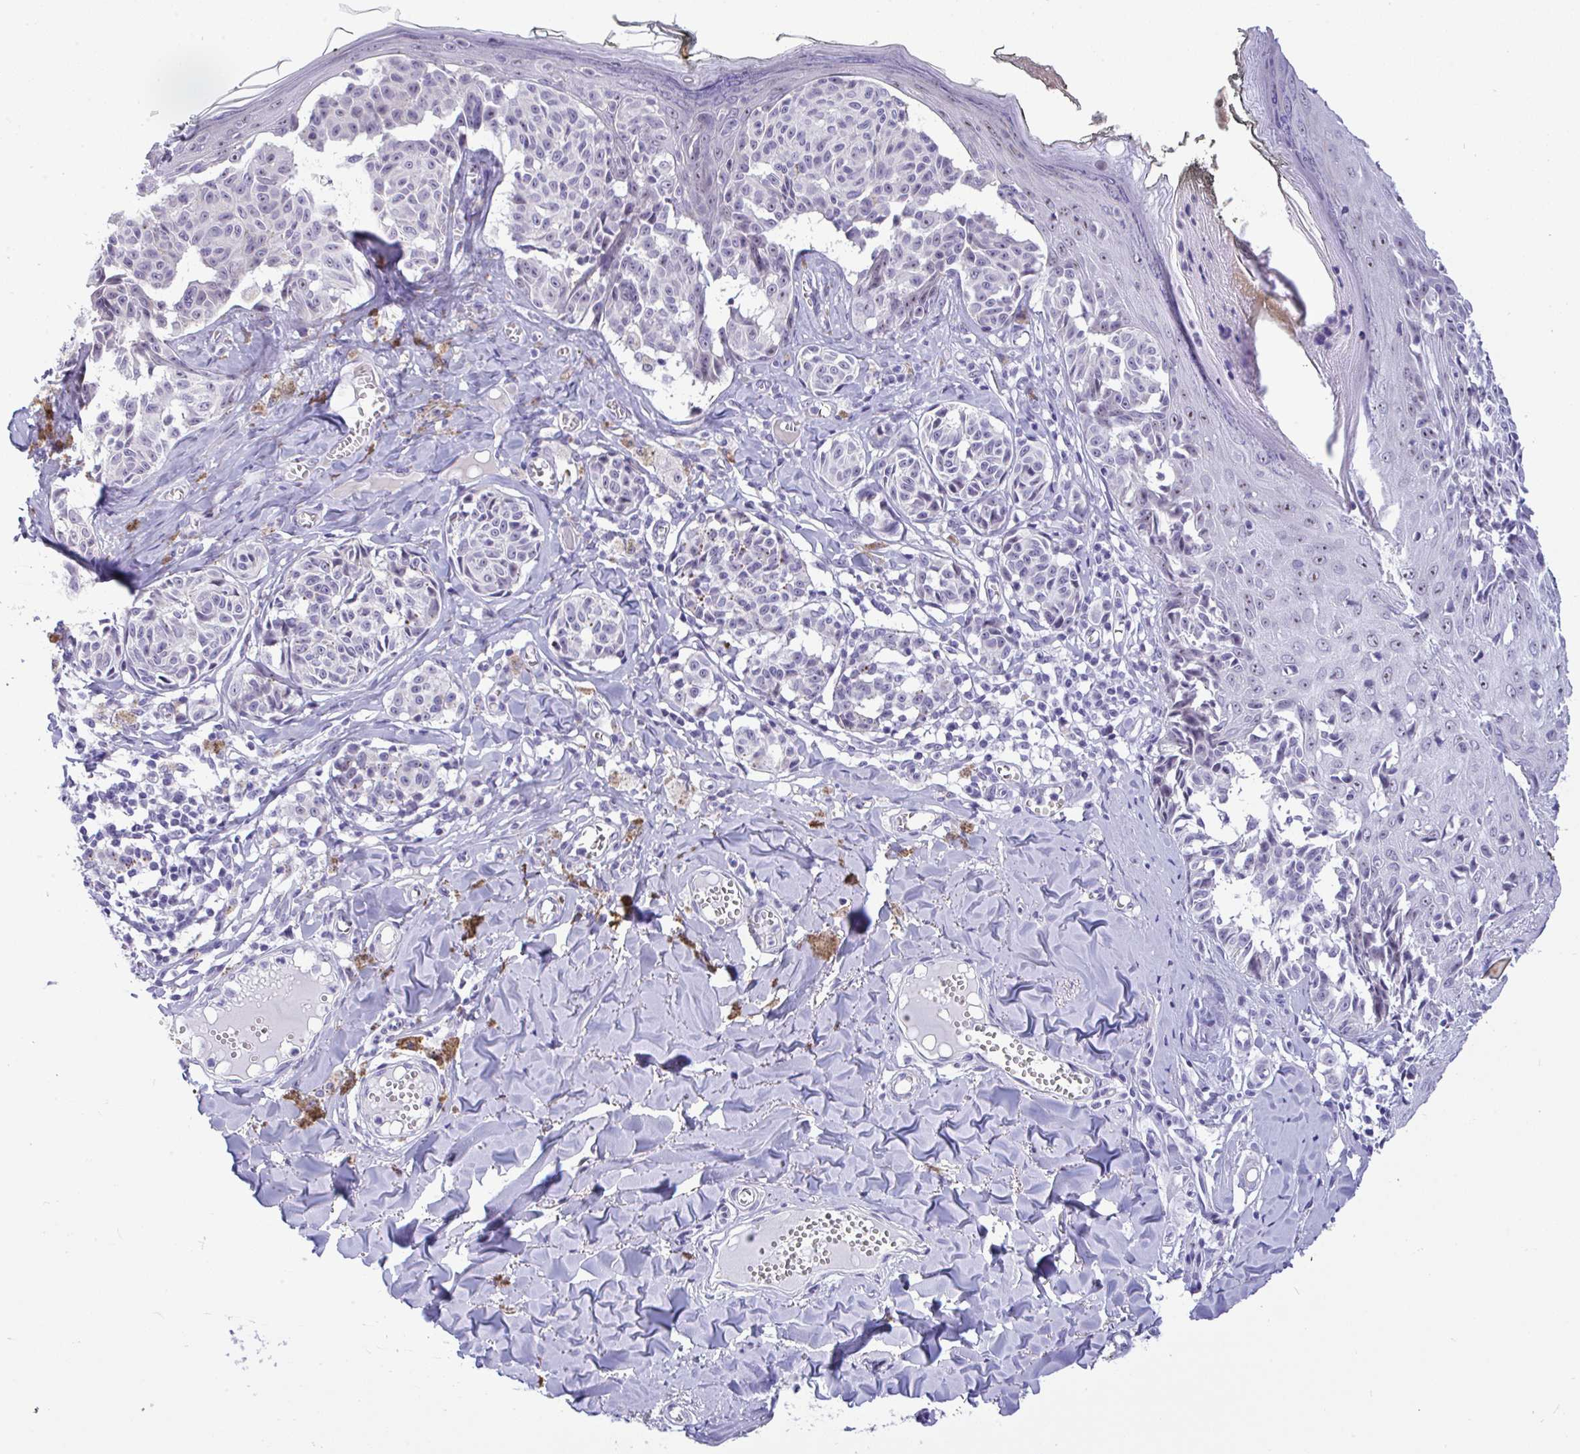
{"staining": {"intensity": "negative", "quantity": "none", "location": "none"}, "tissue": "melanoma", "cell_type": "Tumor cells", "image_type": "cancer", "snomed": [{"axis": "morphology", "description": "Malignant melanoma, NOS"}, {"axis": "topography", "description": "Skin"}], "caption": "A micrograph of human melanoma is negative for staining in tumor cells. Nuclei are stained in blue.", "gene": "YBX2", "patient": {"sex": "female", "age": 43}}